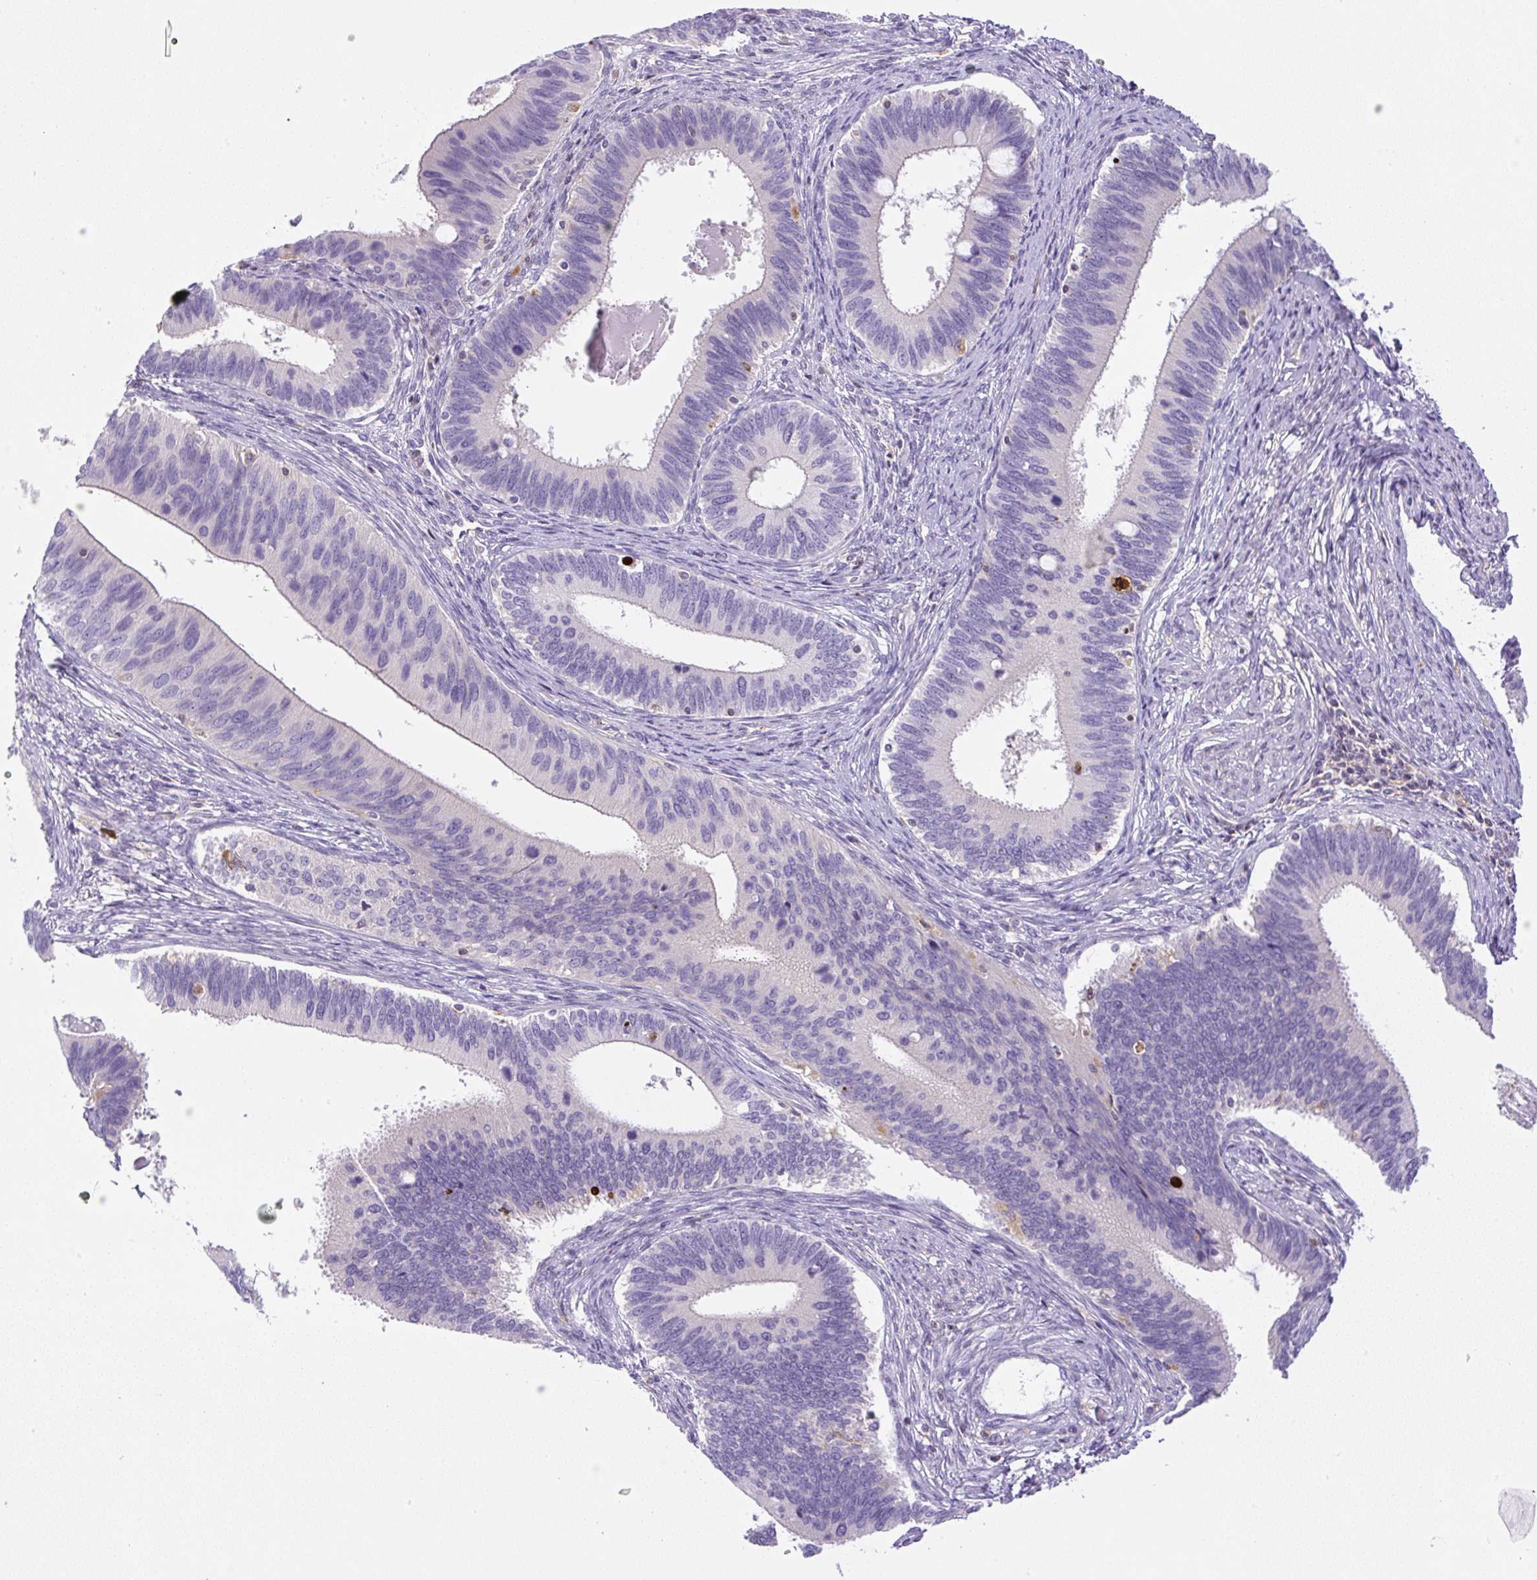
{"staining": {"intensity": "negative", "quantity": "none", "location": "none"}, "tissue": "cervical cancer", "cell_type": "Tumor cells", "image_type": "cancer", "snomed": [{"axis": "morphology", "description": "Adenocarcinoma, NOS"}, {"axis": "topography", "description": "Cervix"}], "caption": "Adenocarcinoma (cervical) was stained to show a protein in brown. There is no significant staining in tumor cells. (Stains: DAB (3,3'-diaminobenzidine) immunohistochemistry with hematoxylin counter stain, Microscopy: brightfield microscopy at high magnification).", "gene": "PIP5KL1", "patient": {"sex": "female", "age": 42}}